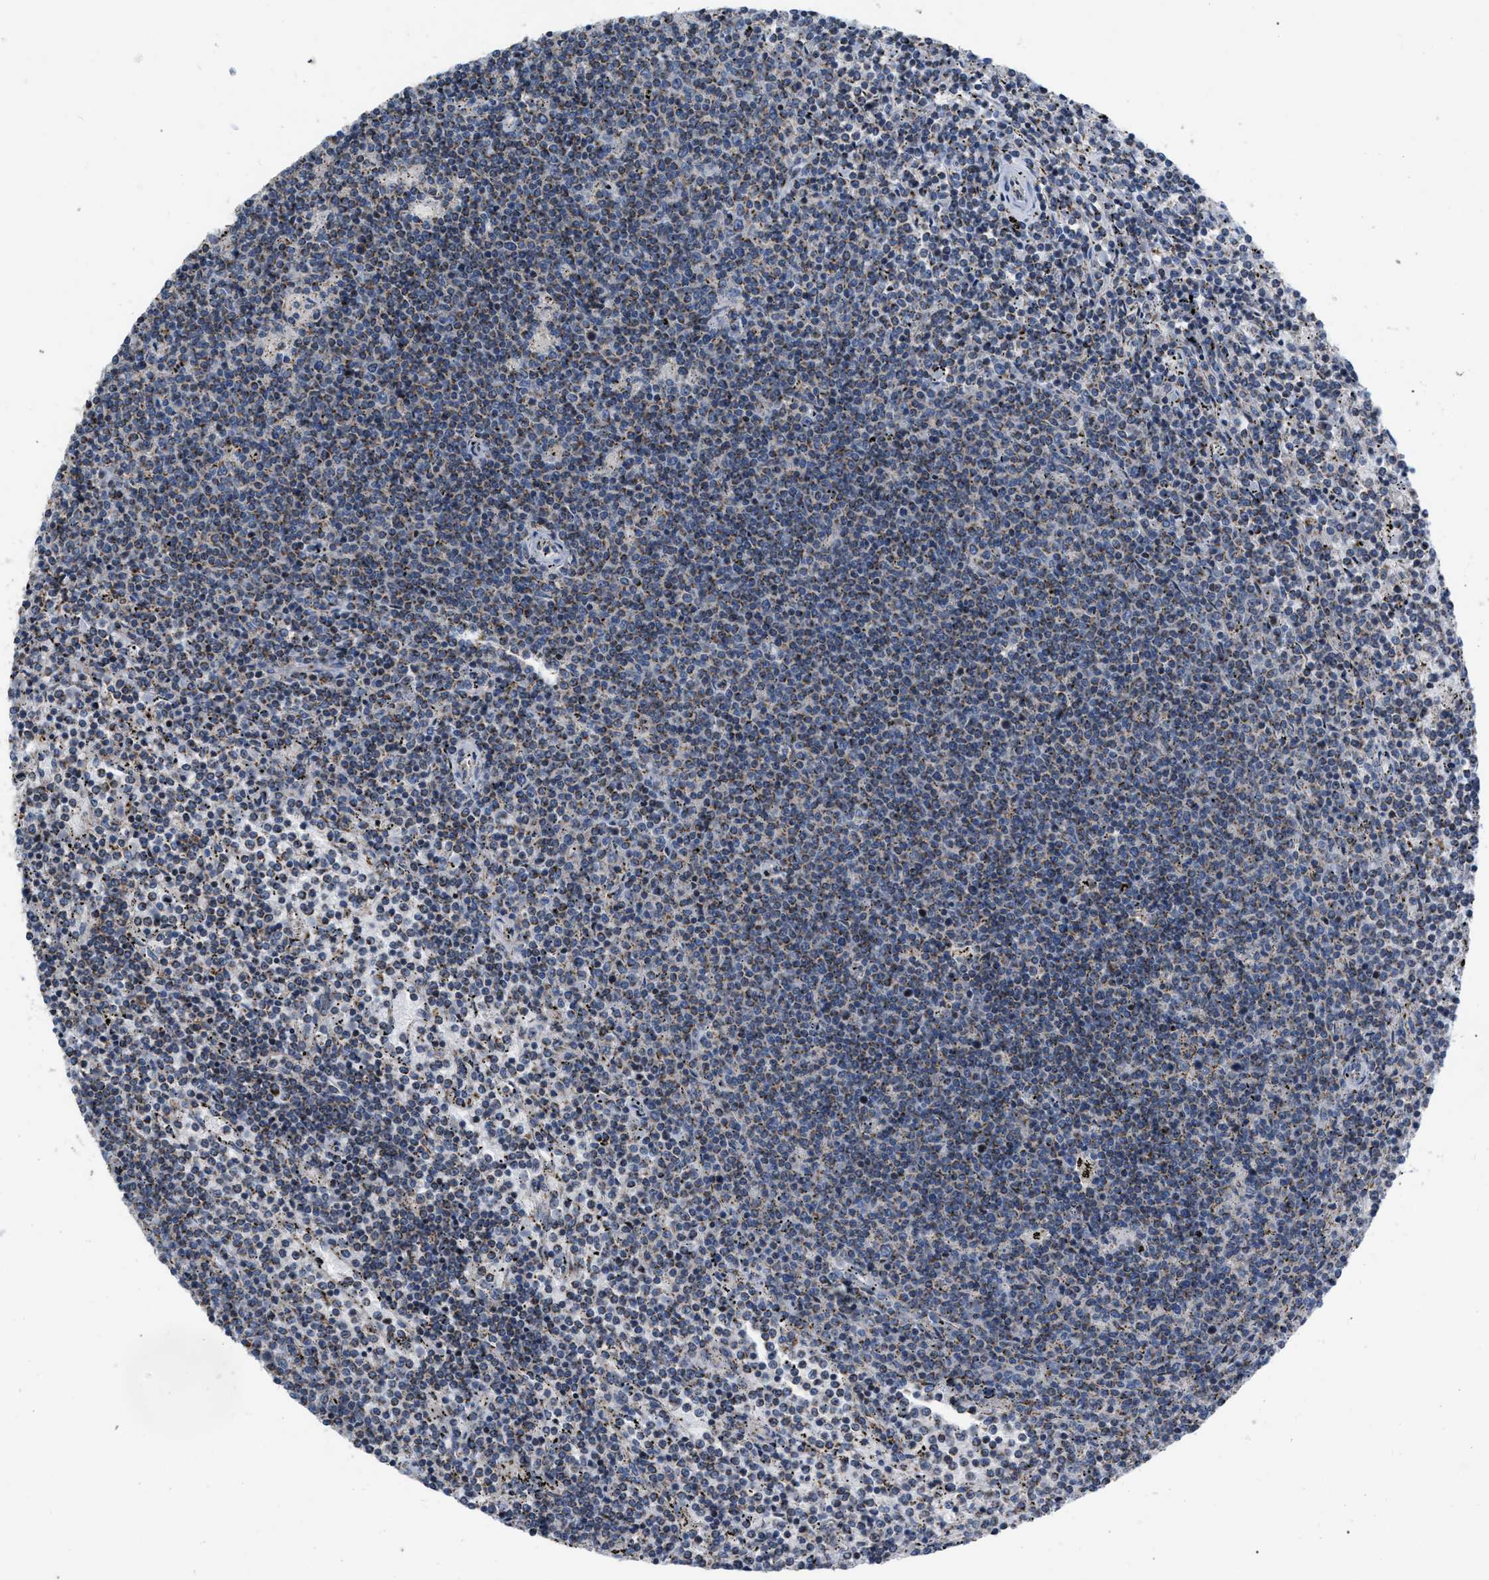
{"staining": {"intensity": "negative", "quantity": "none", "location": "none"}, "tissue": "lymphoma", "cell_type": "Tumor cells", "image_type": "cancer", "snomed": [{"axis": "morphology", "description": "Malignant lymphoma, non-Hodgkin's type, Low grade"}, {"axis": "topography", "description": "Spleen"}], "caption": "A high-resolution histopathology image shows immunohistochemistry (IHC) staining of lymphoma, which demonstrates no significant expression in tumor cells. (DAB (3,3'-diaminobenzidine) immunohistochemistry (IHC), high magnification).", "gene": "DDX56", "patient": {"sex": "female", "age": 50}}